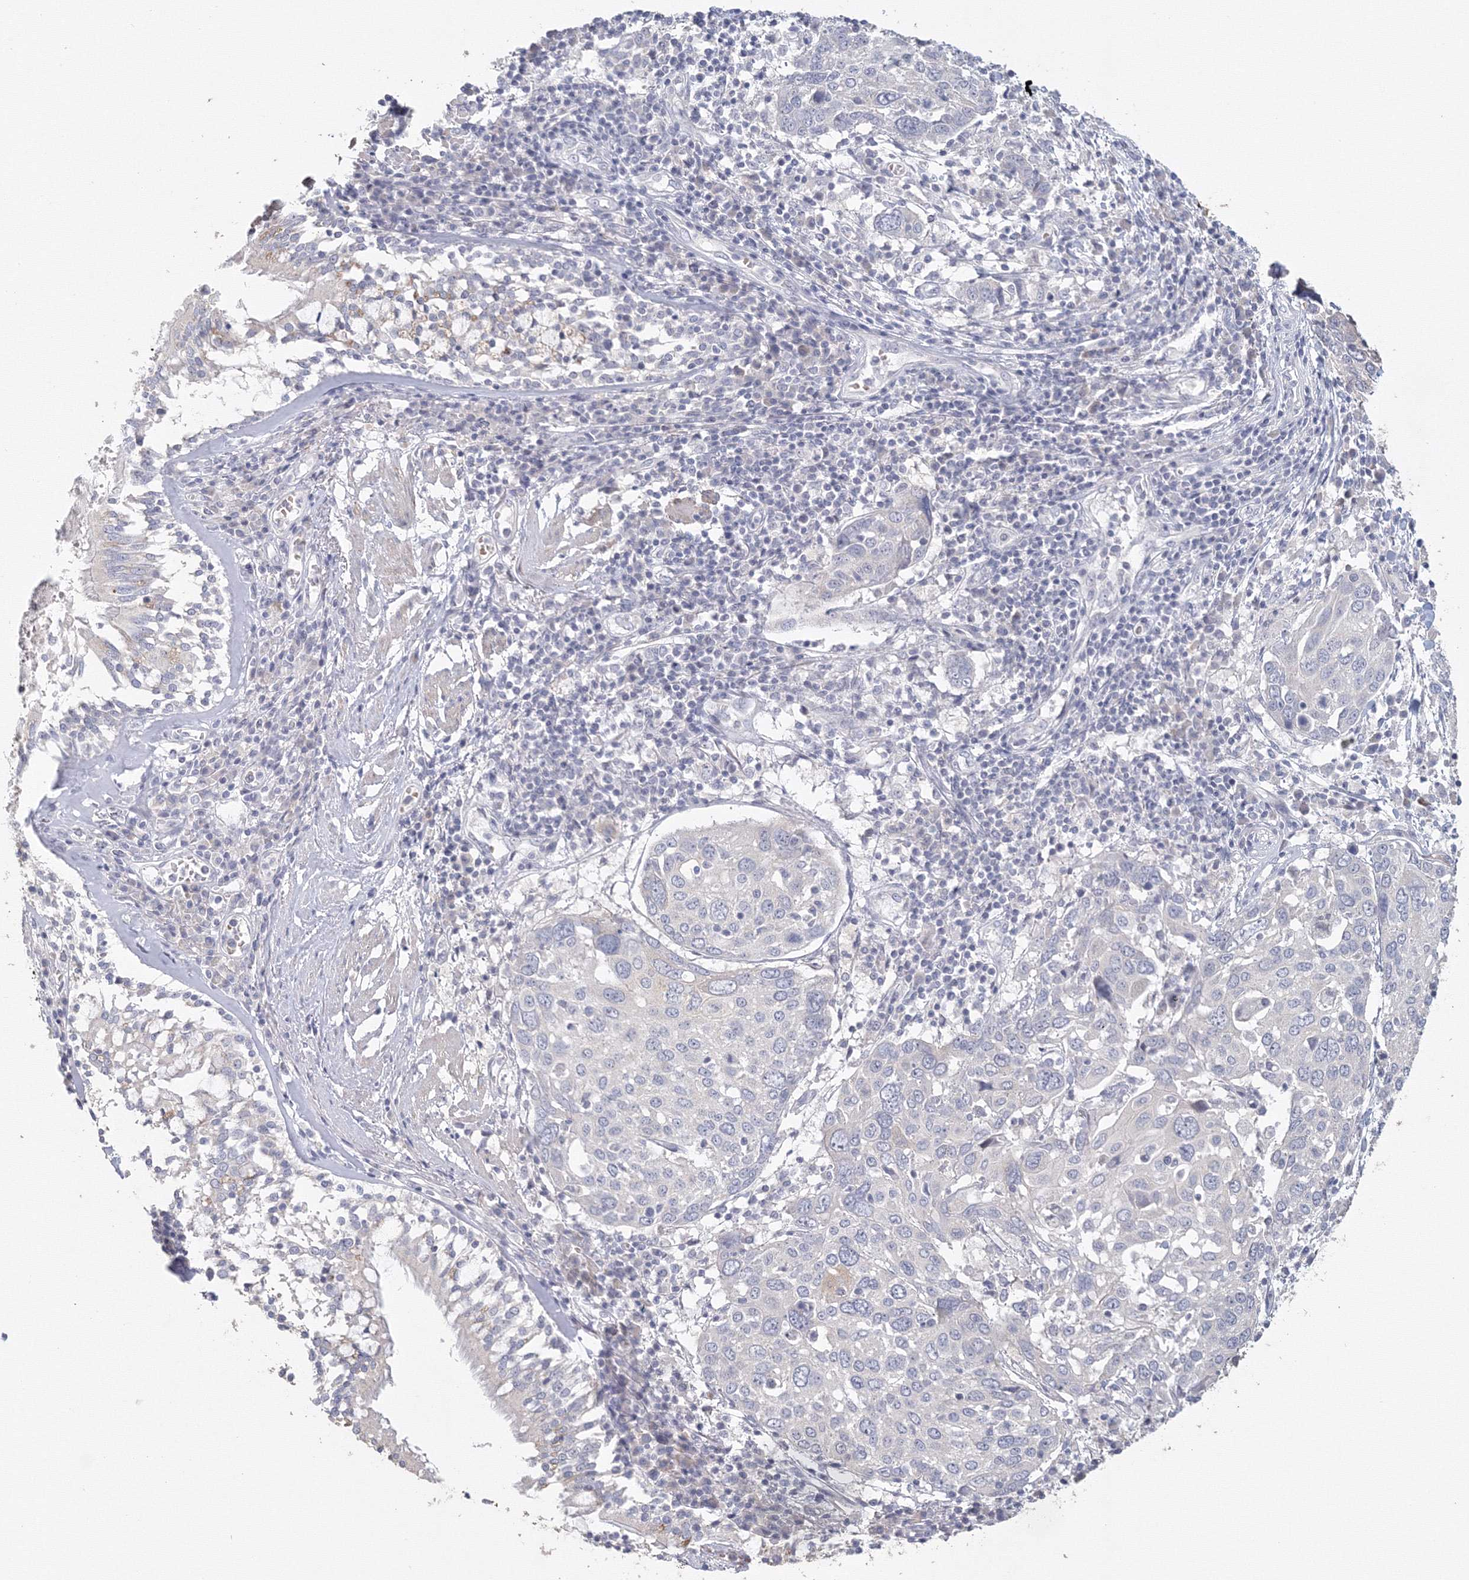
{"staining": {"intensity": "negative", "quantity": "none", "location": "none"}, "tissue": "lung cancer", "cell_type": "Tumor cells", "image_type": "cancer", "snomed": [{"axis": "morphology", "description": "Squamous cell carcinoma, NOS"}, {"axis": "topography", "description": "Lung"}], "caption": "Immunohistochemistry (IHC) of human lung cancer (squamous cell carcinoma) displays no positivity in tumor cells.", "gene": "TACC2", "patient": {"sex": "male", "age": 65}}